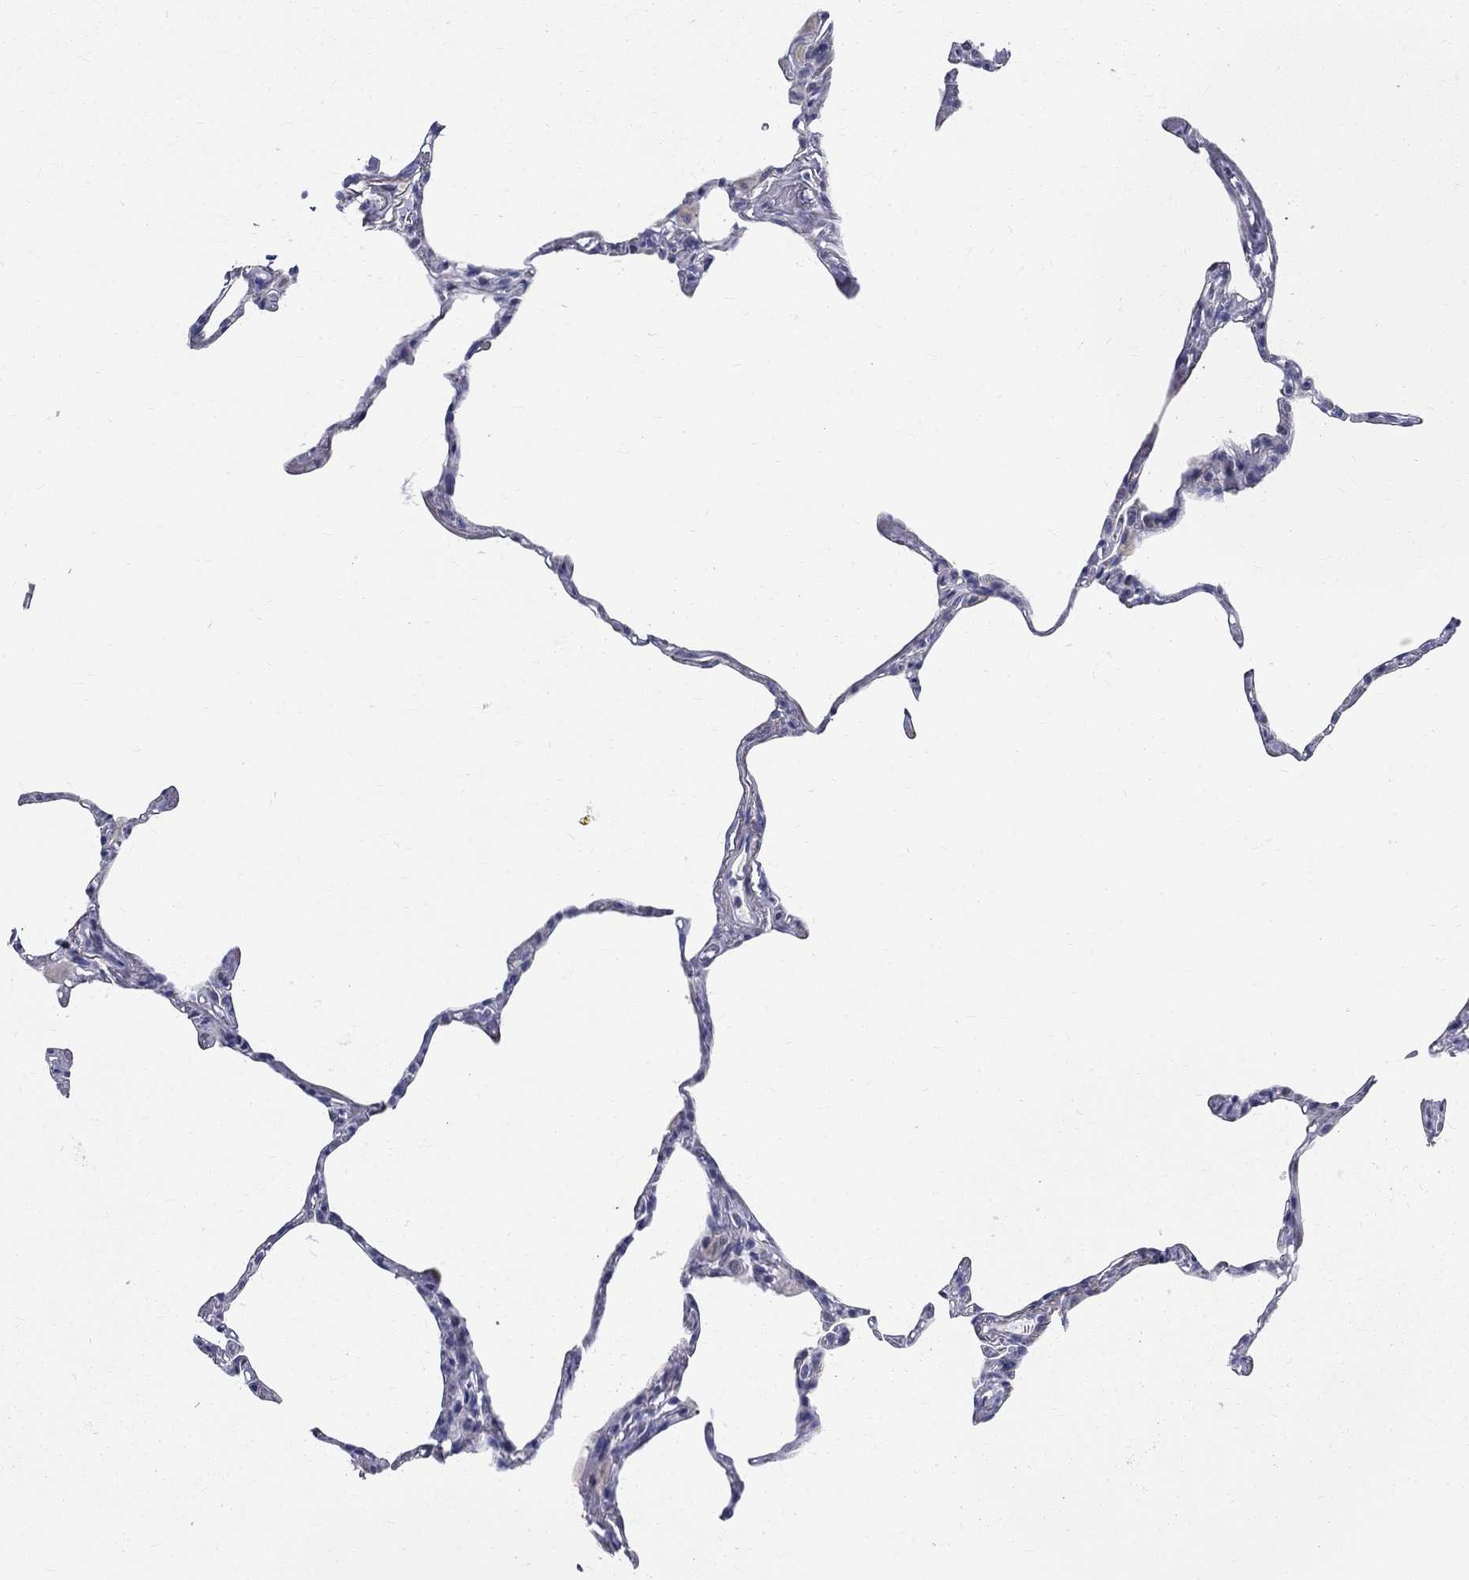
{"staining": {"intensity": "negative", "quantity": "none", "location": "none"}, "tissue": "lung", "cell_type": "Alveolar cells", "image_type": "normal", "snomed": [{"axis": "morphology", "description": "Normal tissue, NOS"}, {"axis": "topography", "description": "Lung"}], "caption": "The photomicrograph exhibits no significant expression in alveolar cells of lung. The staining is performed using DAB (3,3'-diaminobenzidine) brown chromogen with nuclei counter-stained in using hematoxylin.", "gene": "TGM4", "patient": {"sex": "male", "age": 65}}